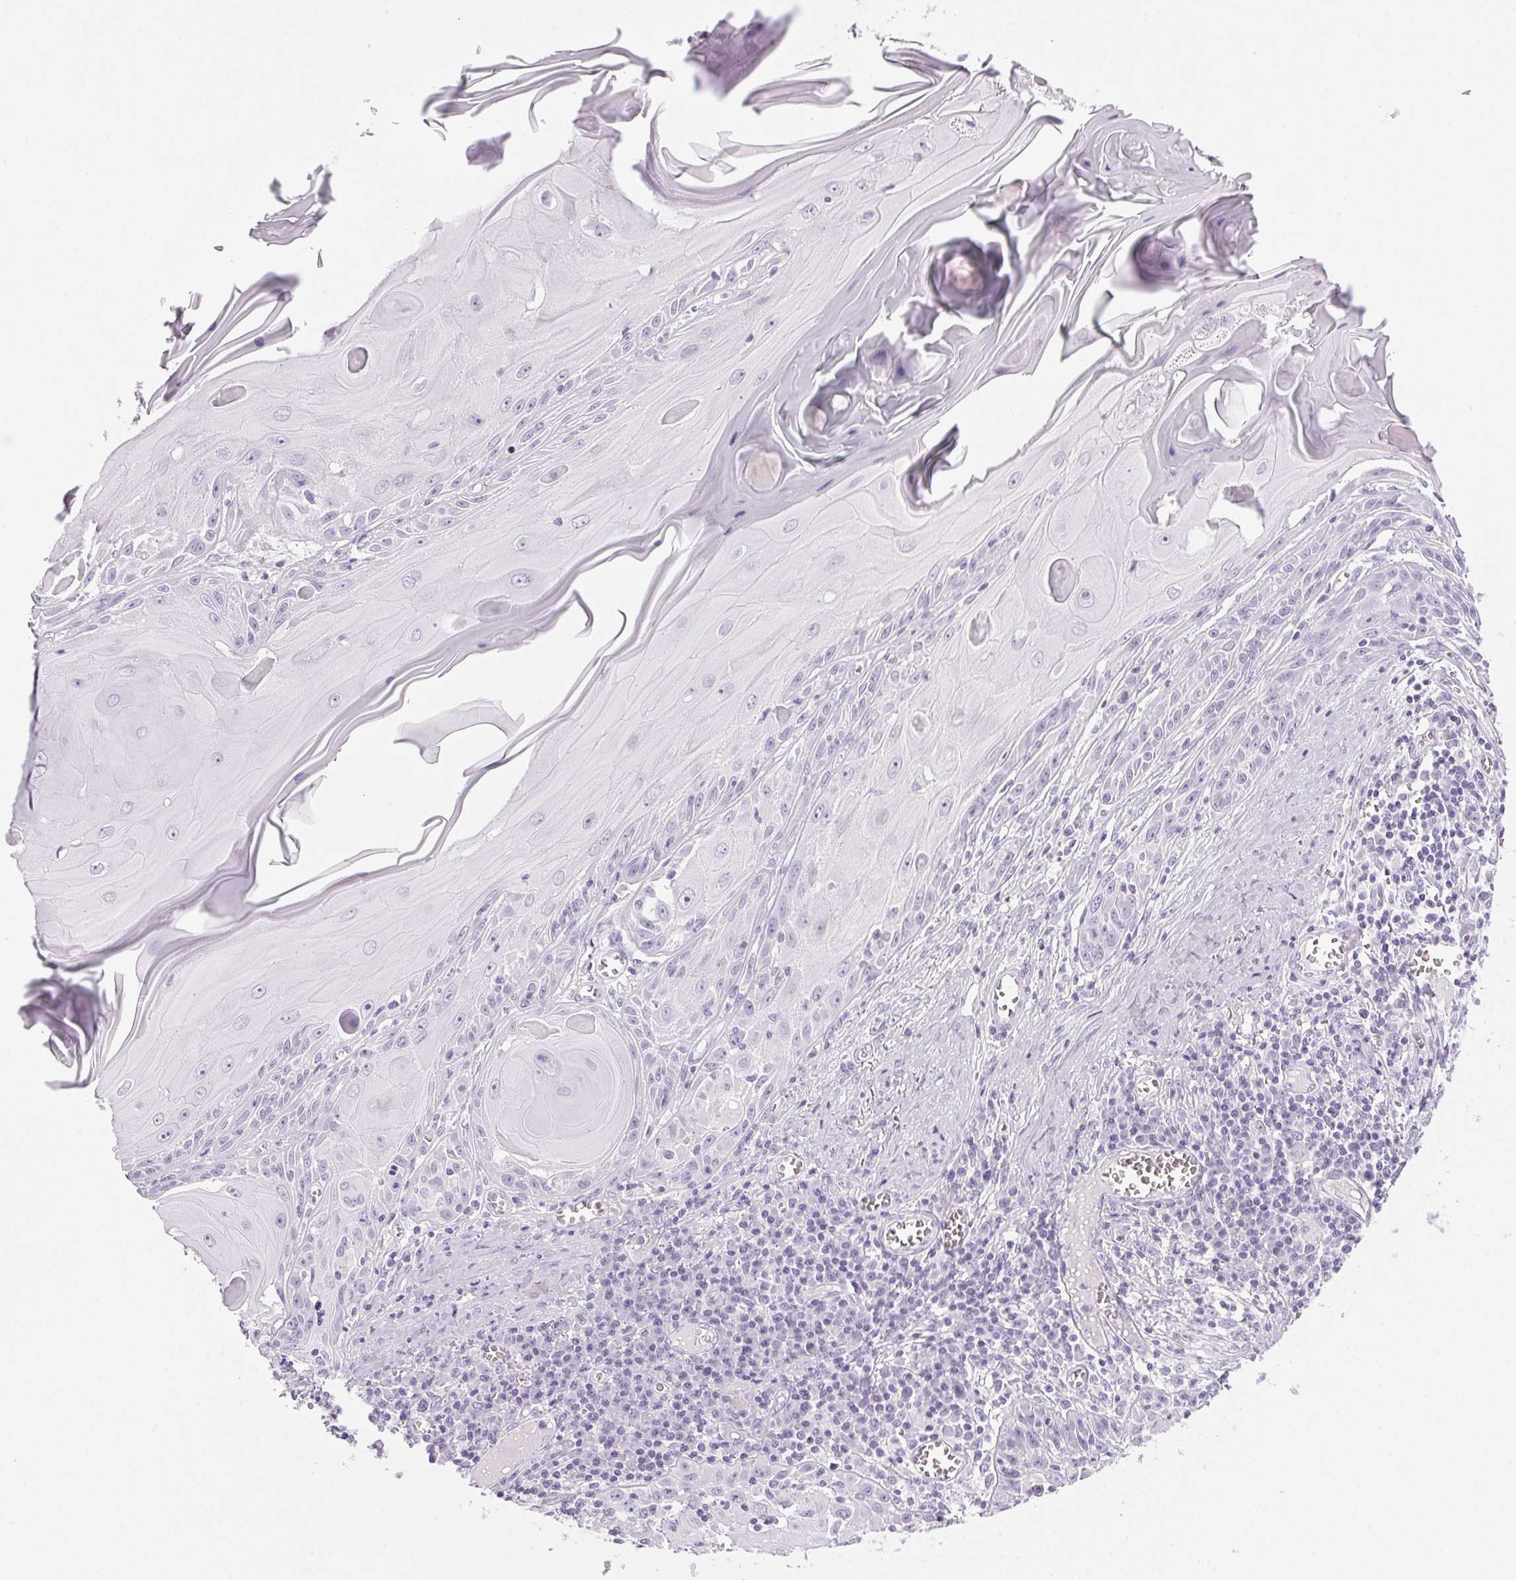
{"staining": {"intensity": "negative", "quantity": "none", "location": "none"}, "tissue": "skin cancer", "cell_type": "Tumor cells", "image_type": "cancer", "snomed": [{"axis": "morphology", "description": "Squamous cell carcinoma, NOS"}, {"axis": "topography", "description": "Skin"}, {"axis": "topography", "description": "Vulva"}], "caption": "Human squamous cell carcinoma (skin) stained for a protein using immunohistochemistry (IHC) reveals no positivity in tumor cells.", "gene": "LRP2", "patient": {"sex": "female", "age": 85}}